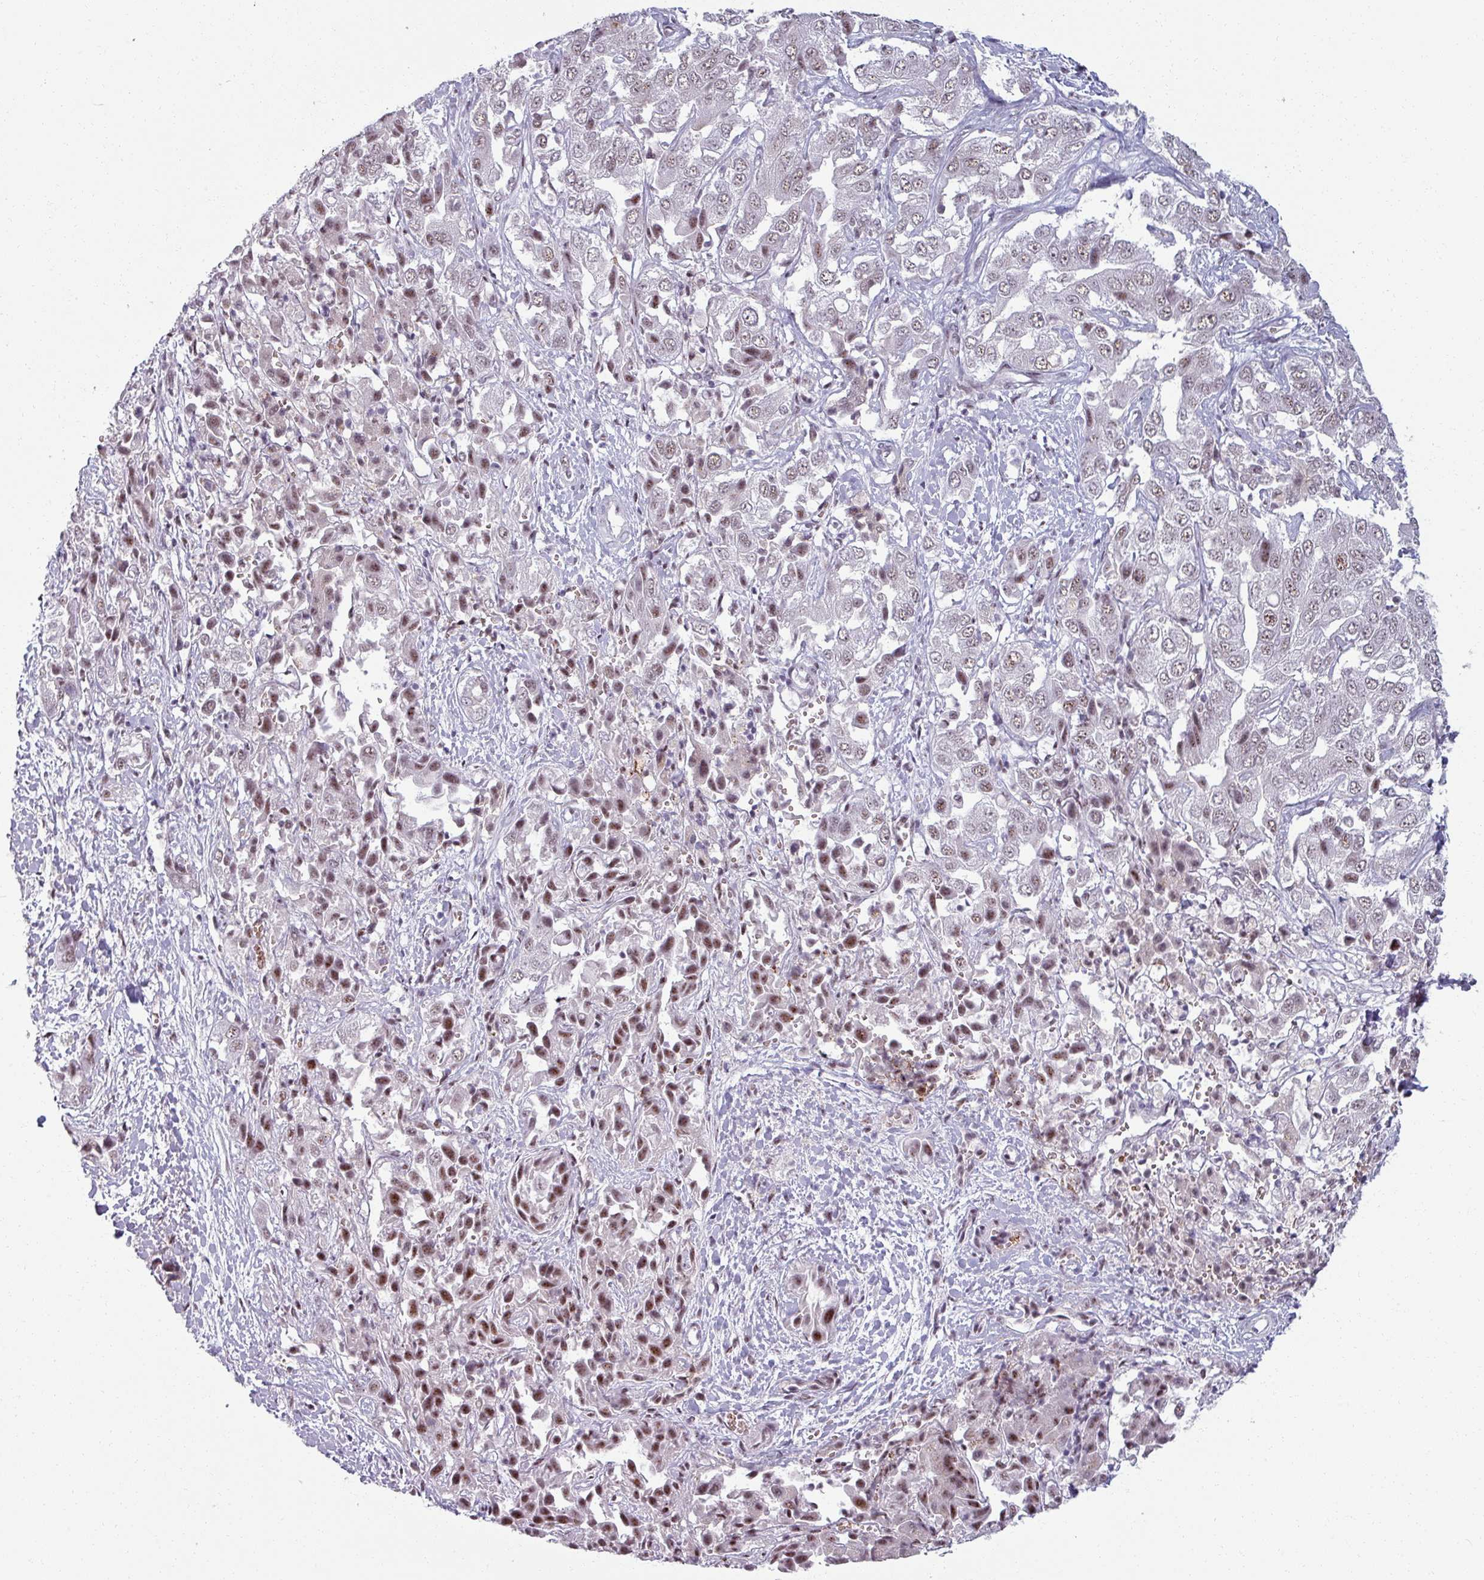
{"staining": {"intensity": "weak", "quantity": ">75%", "location": "nuclear"}, "tissue": "liver cancer", "cell_type": "Tumor cells", "image_type": "cancer", "snomed": [{"axis": "morphology", "description": "Cholangiocarcinoma"}, {"axis": "topography", "description": "Liver"}], "caption": "Brown immunohistochemical staining in human liver cholangiocarcinoma reveals weak nuclear staining in about >75% of tumor cells.", "gene": "NCOR1", "patient": {"sex": "female", "age": 52}}